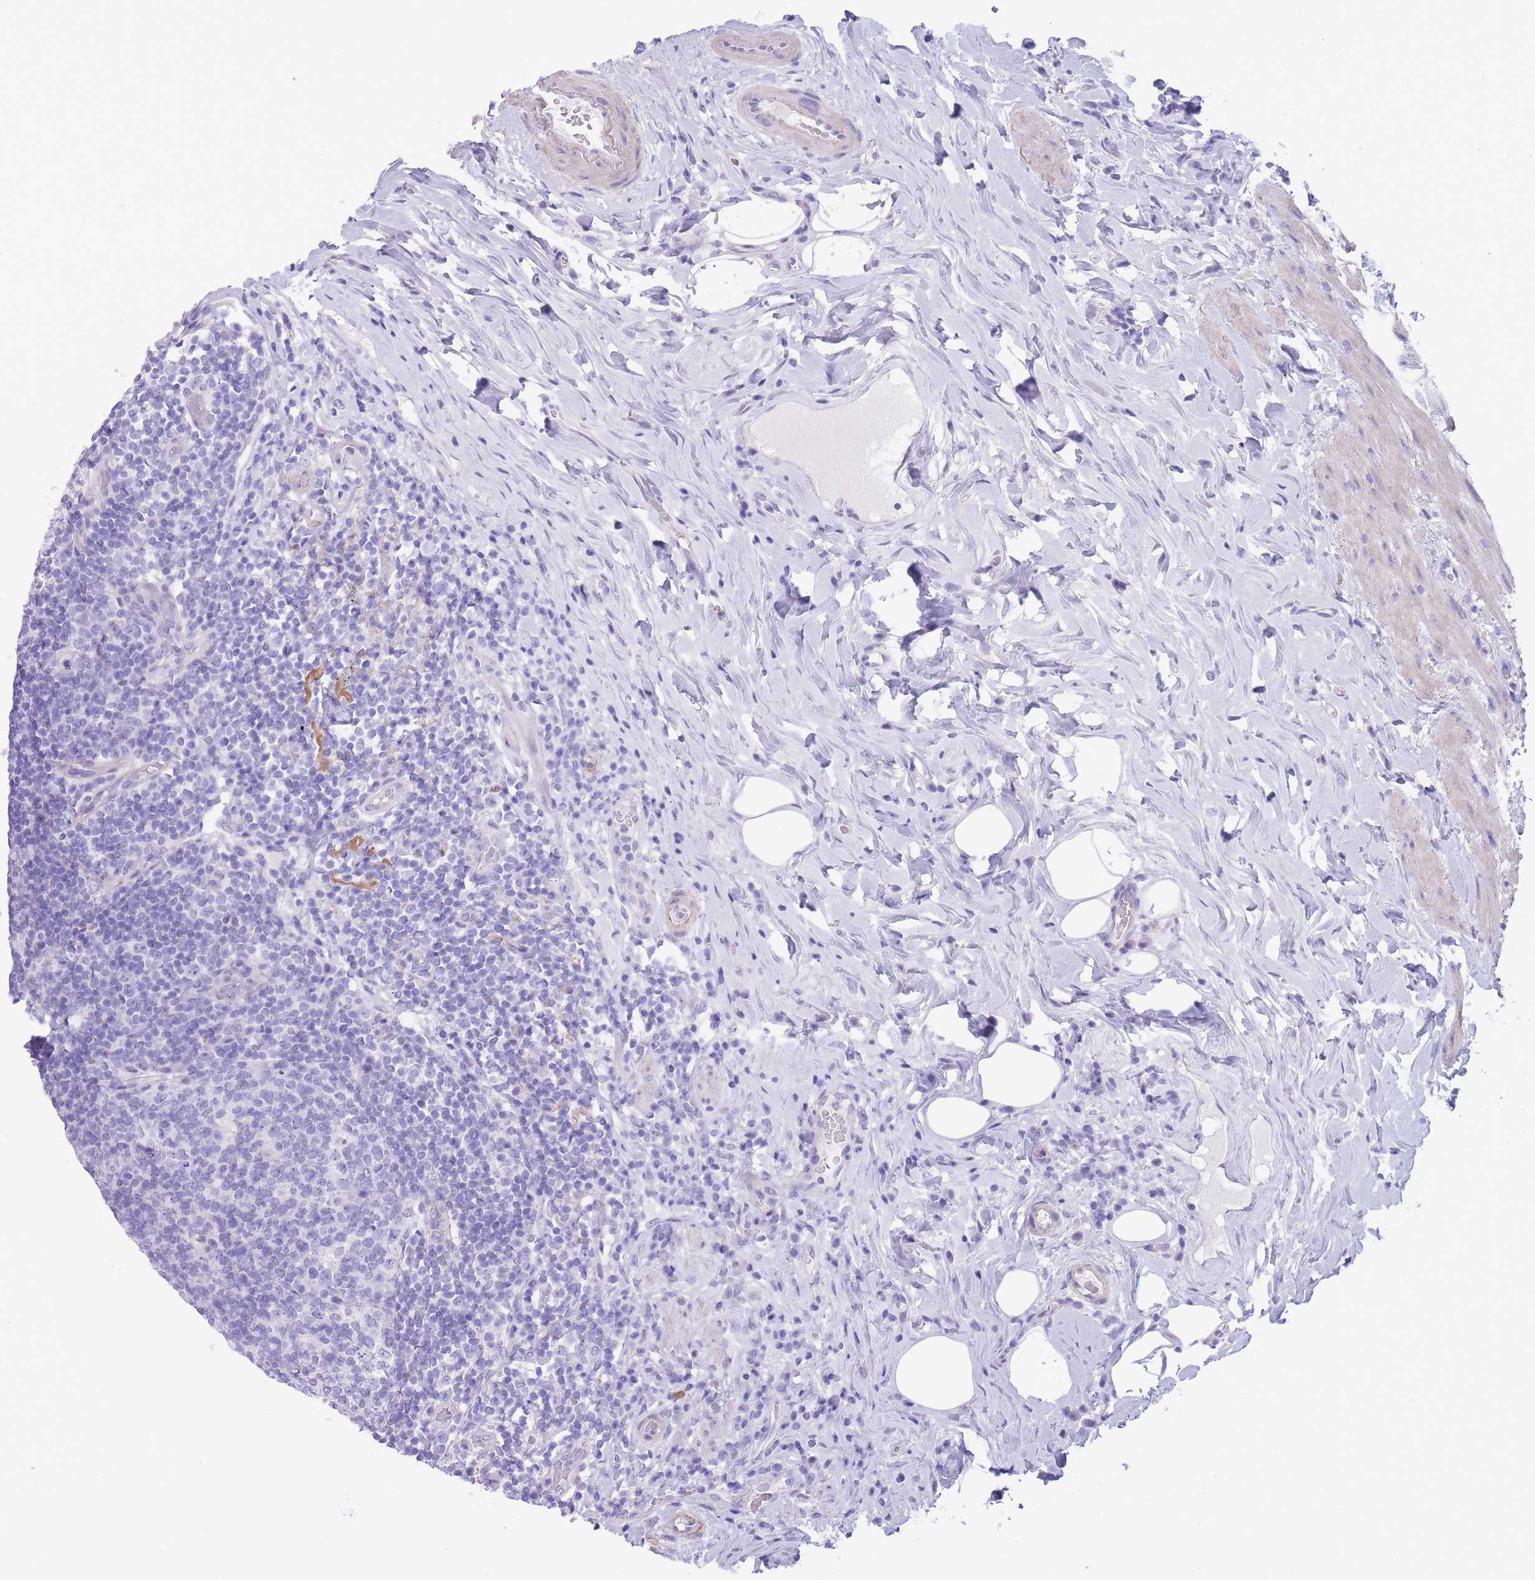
{"staining": {"intensity": "negative", "quantity": "none", "location": "none"}, "tissue": "appendix", "cell_type": "Glandular cells", "image_type": "normal", "snomed": [{"axis": "morphology", "description": "Normal tissue, NOS"}, {"axis": "topography", "description": "Appendix"}], "caption": "Glandular cells show no significant positivity in unremarkable appendix. The staining is performed using DAB (3,3'-diaminobenzidine) brown chromogen with nuclei counter-stained in using hematoxylin.", "gene": "RAI2", "patient": {"sex": "female", "age": 43}}